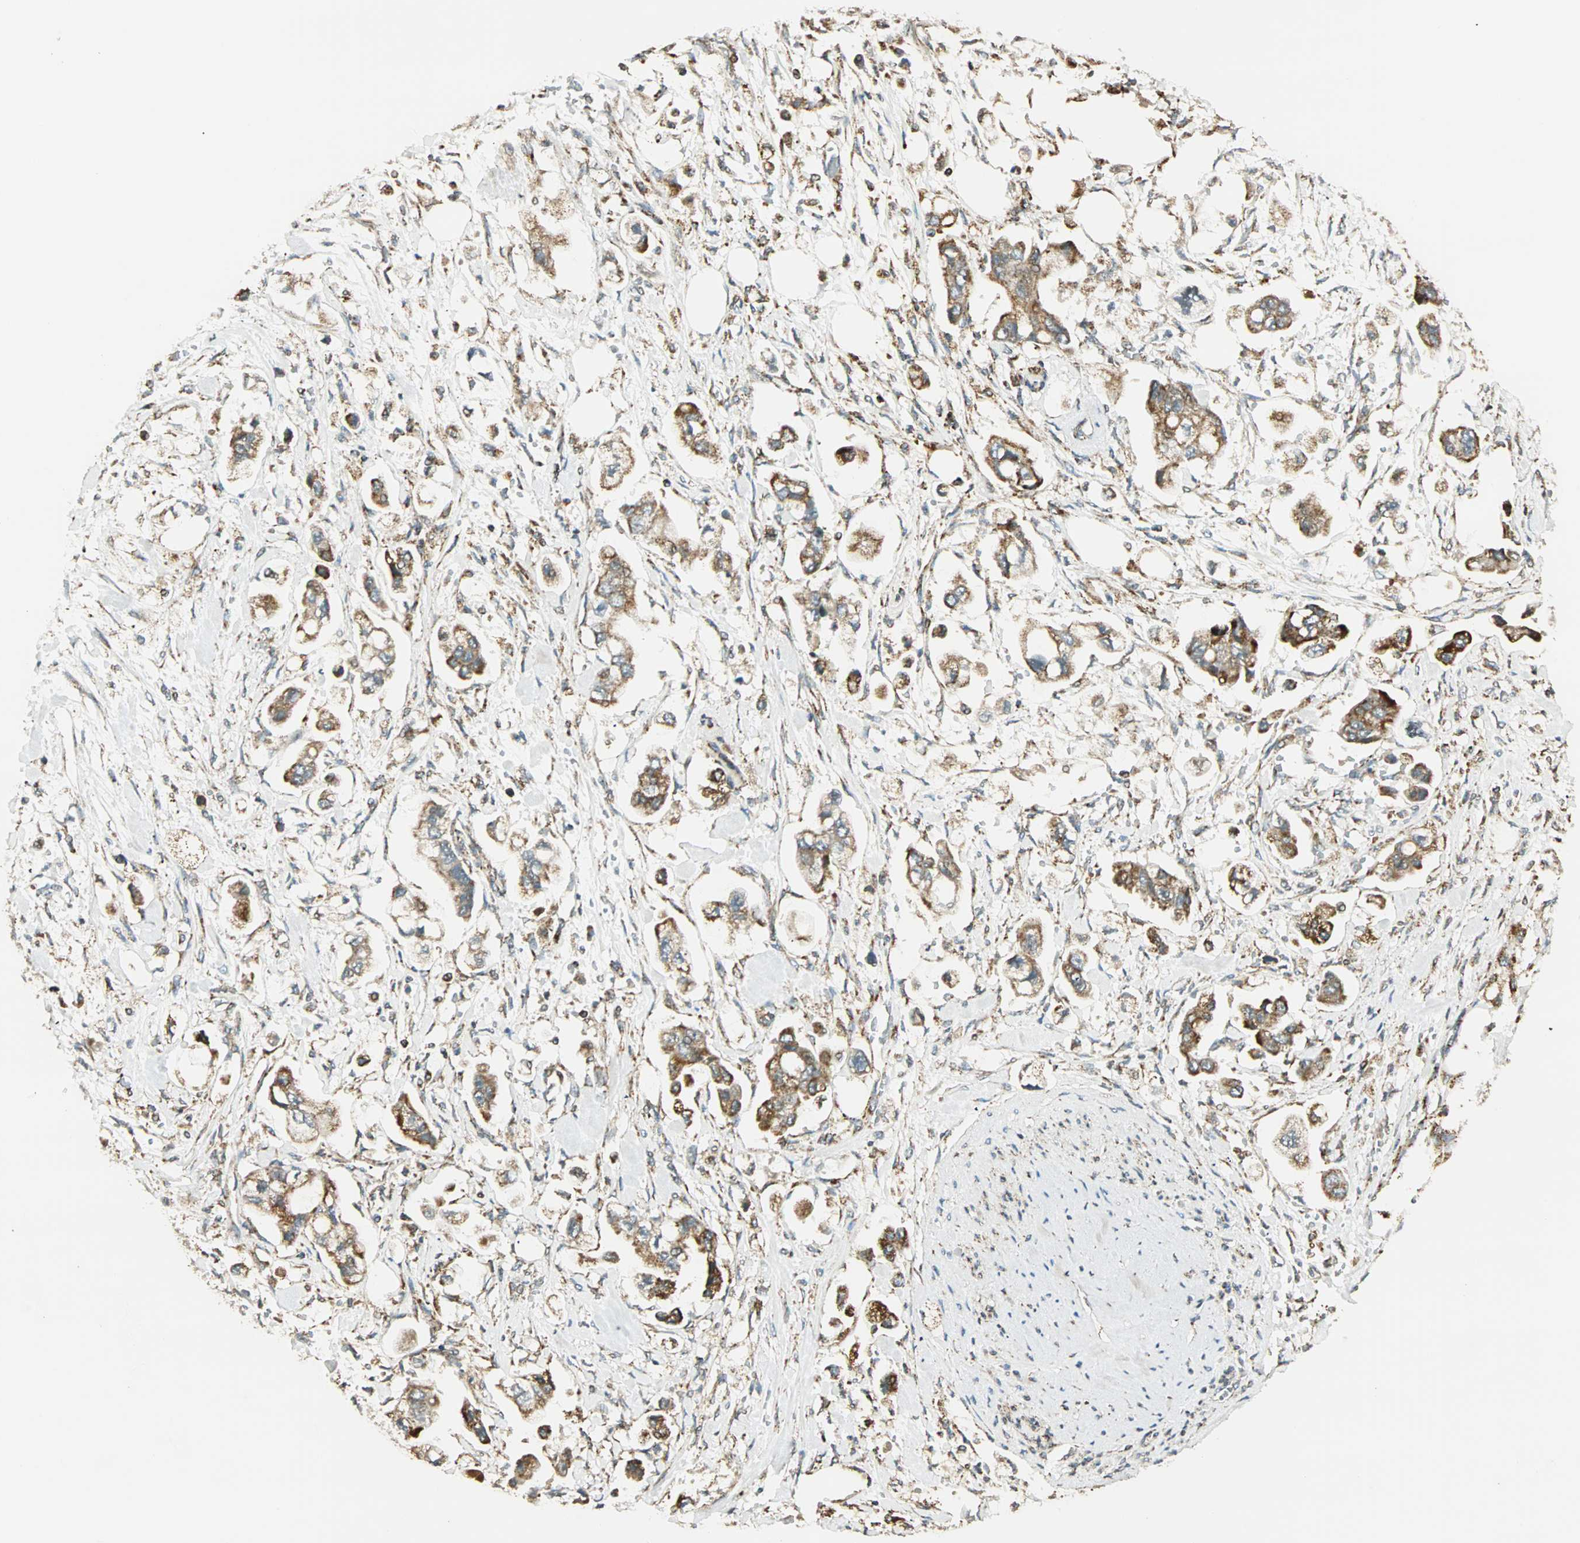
{"staining": {"intensity": "weak", "quantity": ">75%", "location": "cytoplasmic/membranous"}, "tissue": "stomach cancer", "cell_type": "Tumor cells", "image_type": "cancer", "snomed": [{"axis": "morphology", "description": "Adenocarcinoma, NOS"}, {"axis": "topography", "description": "Stomach"}], "caption": "Protein positivity by immunohistochemistry exhibits weak cytoplasmic/membranous expression in approximately >75% of tumor cells in stomach cancer (adenocarcinoma). Using DAB (brown) and hematoxylin (blue) stains, captured at high magnification using brightfield microscopy.", "gene": "SPRY4", "patient": {"sex": "male", "age": 62}}